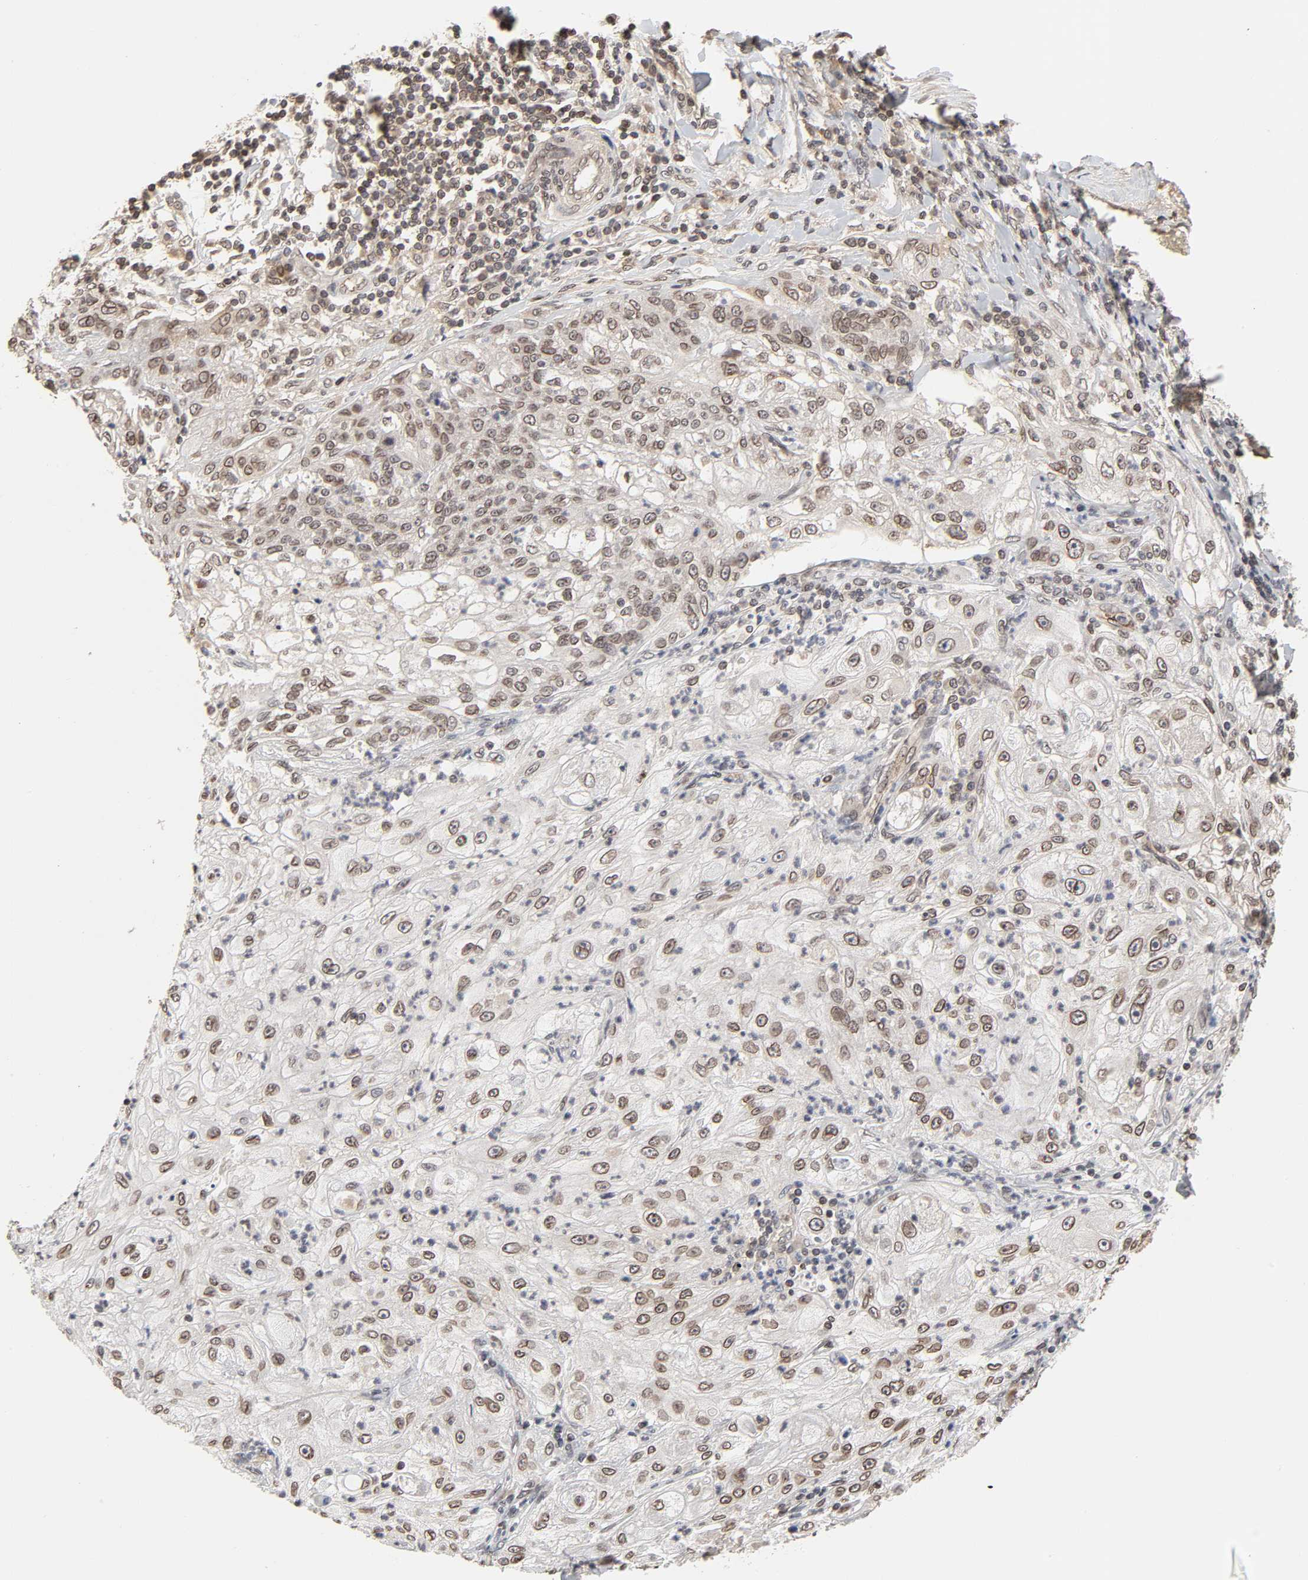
{"staining": {"intensity": "moderate", "quantity": ">75%", "location": "cytoplasmic/membranous,nuclear"}, "tissue": "lung cancer", "cell_type": "Tumor cells", "image_type": "cancer", "snomed": [{"axis": "morphology", "description": "Inflammation, NOS"}, {"axis": "morphology", "description": "Squamous cell carcinoma, NOS"}, {"axis": "topography", "description": "Lymph node"}, {"axis": "topography", "description": "Soft tissue"}, {"axis": "topography", "description": "Lung"}], "caption": "Lung squamous cell carcinoma stained with a brown dye exhibits moderate cytoplasmic/membranous and nuclear positive expression in about >75% of tumor cells.", "gene": "CPN2", "patient": {"sex": "male", "age": 66}}